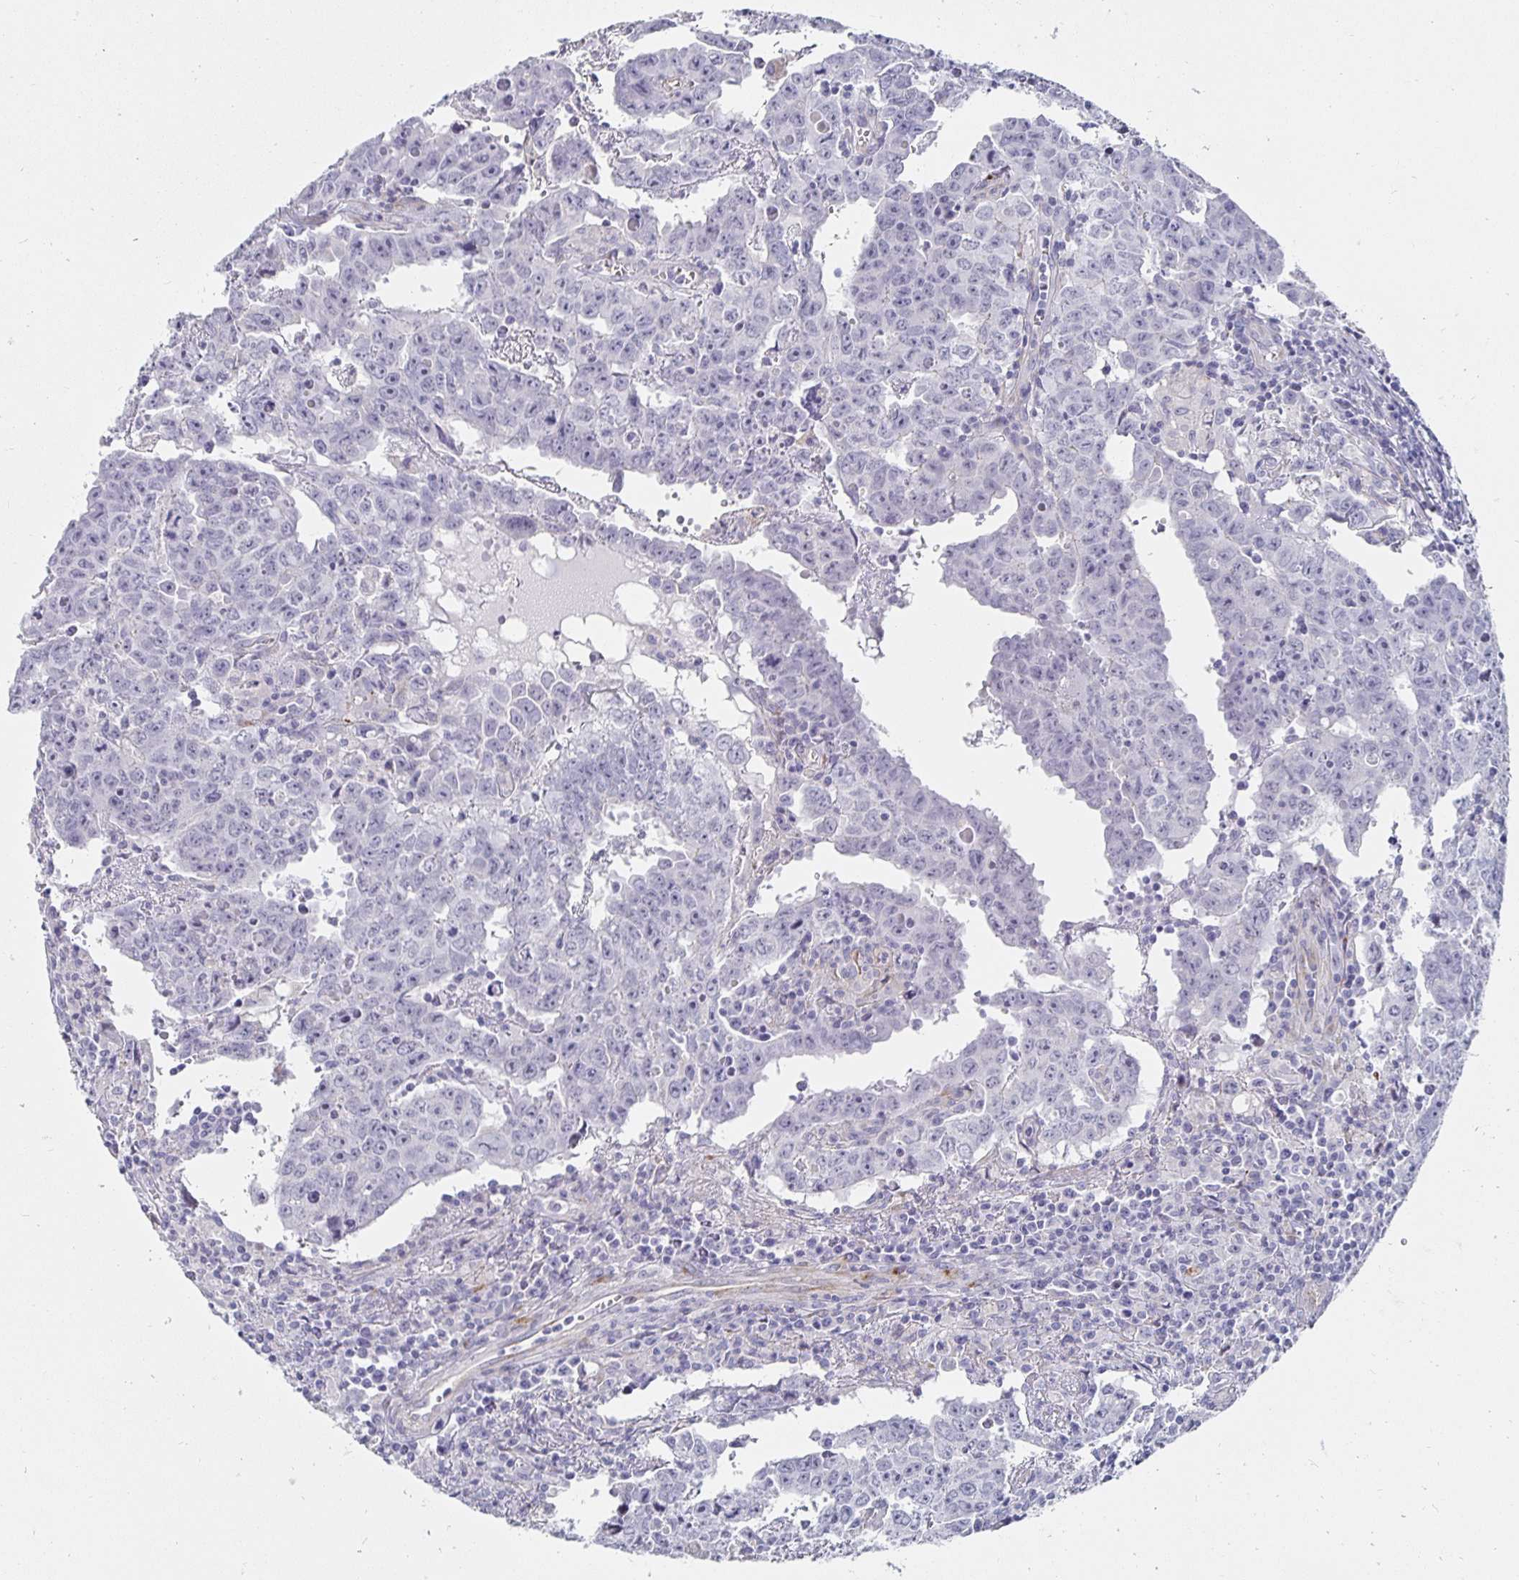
{"staining": {"intensity": "negative", "quantity": "none", "location": "none"}, "tissue": "testis cancer", "cell_type": "Tumor cells", "image_type": "cancer", "snomed": [{"axis": "morphology", "description": "Carcinoma, Embryonal, NOS"}, {"axis": "topography", "description": "Testis"}], "caption": "IHC micrograph of neoplastic tissue: testis cancer (embryonal carcinoma) stained with DAB (3,3'-diaminobenzidine) shows no significant protein staining in tumor cells.", "gene": "S100G", "patient": {"sex": "male", "age": 22}}